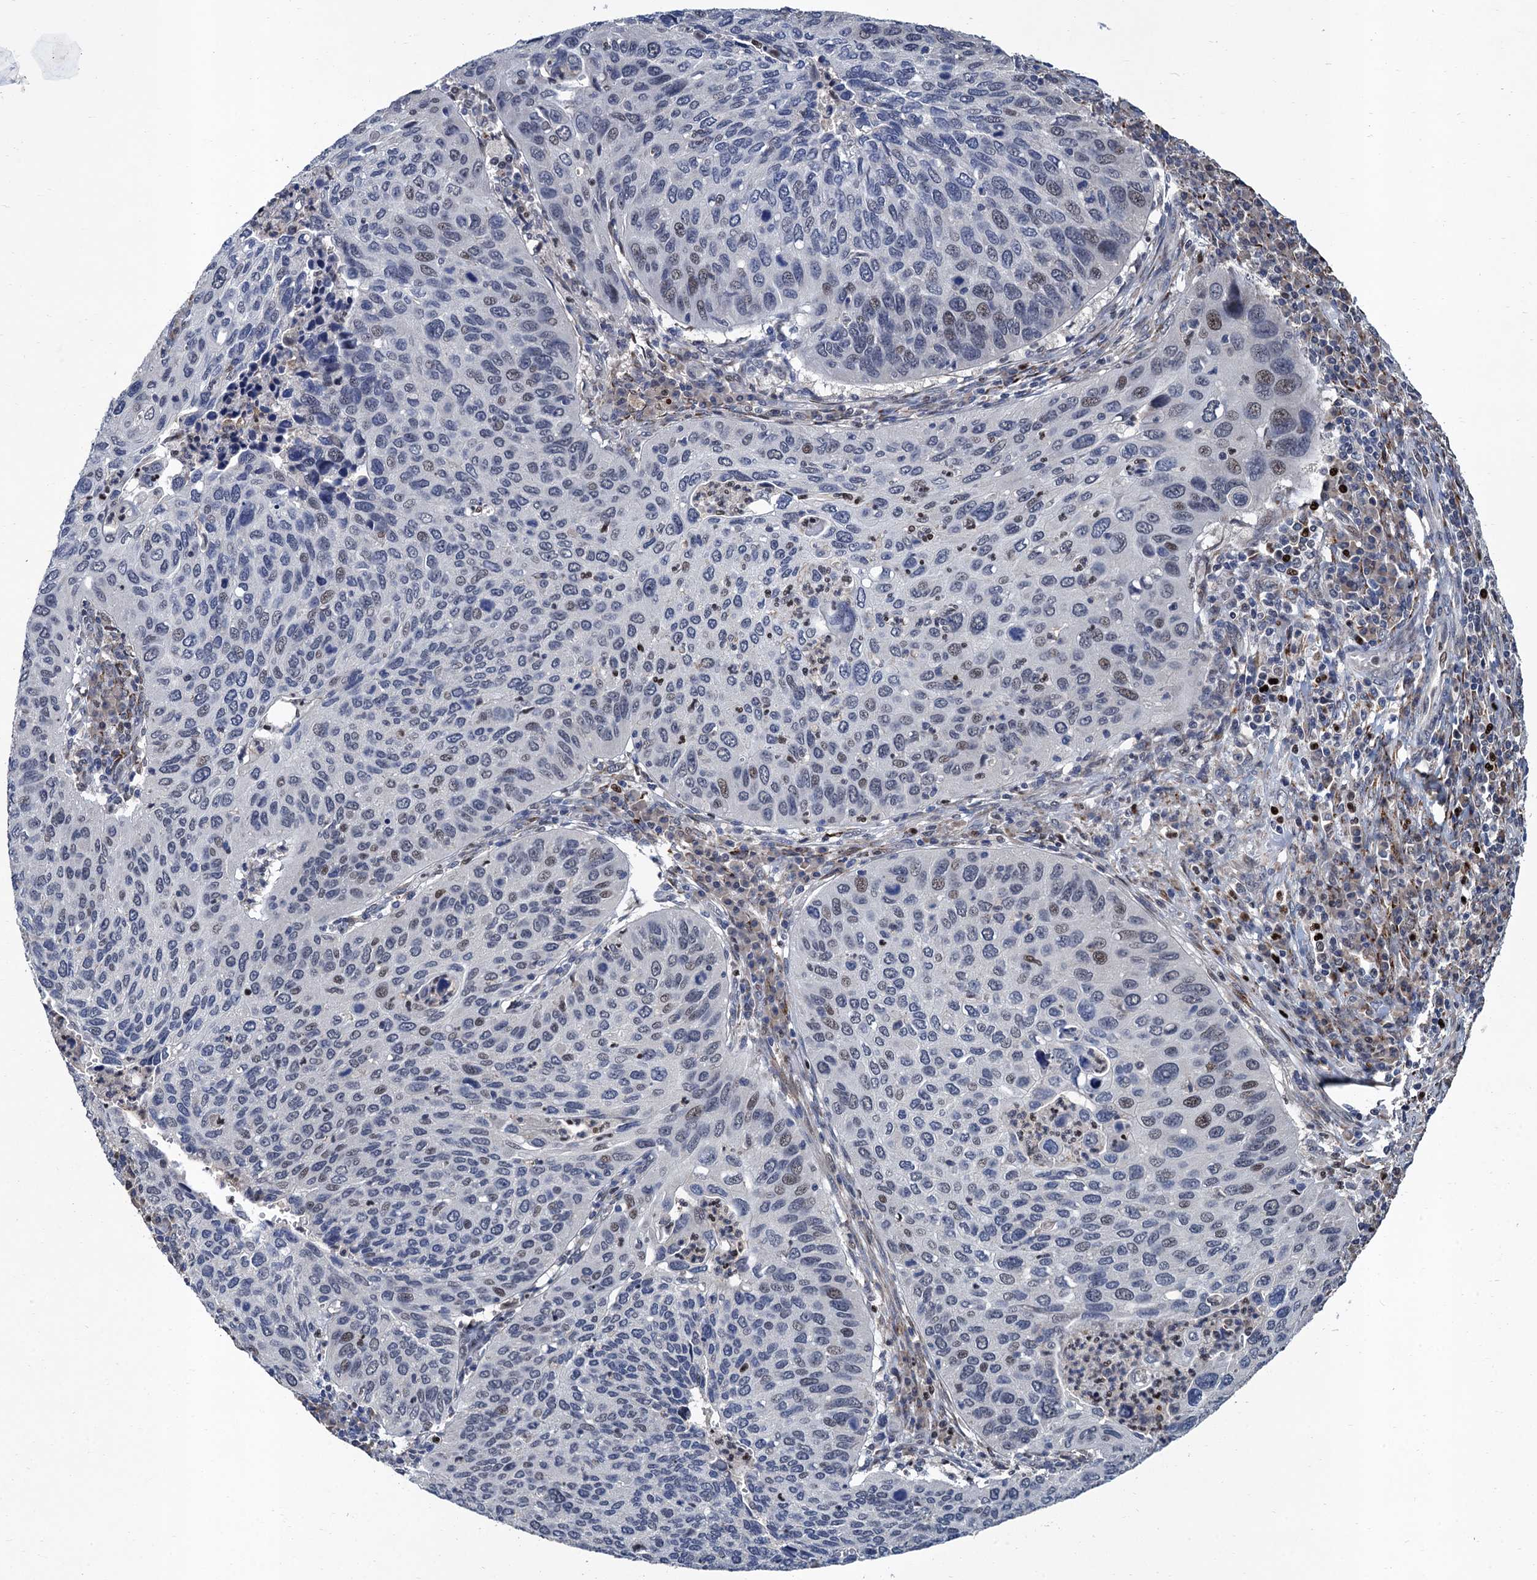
{"staining": {"intensity": "weak", "quantity": "<25%", "location": "nuclear"}, "tissue": "cervical cancer", "cell_type": "Tumor cells", "image_type": "cancer", "snomed": [{"axis": "morphology", "description": "Squamous cell carcinoma, NOS"}, {"axis": "topography", "description": "Cervix"}], "caption": "DAB (3,3'-diaminobenzidine) immunohistochemical staining of human cervical cancer demonstrates no significant expression in tumor cells.", "gene": "TSEN34", "patient": {"sex": "female", "age": 38}}